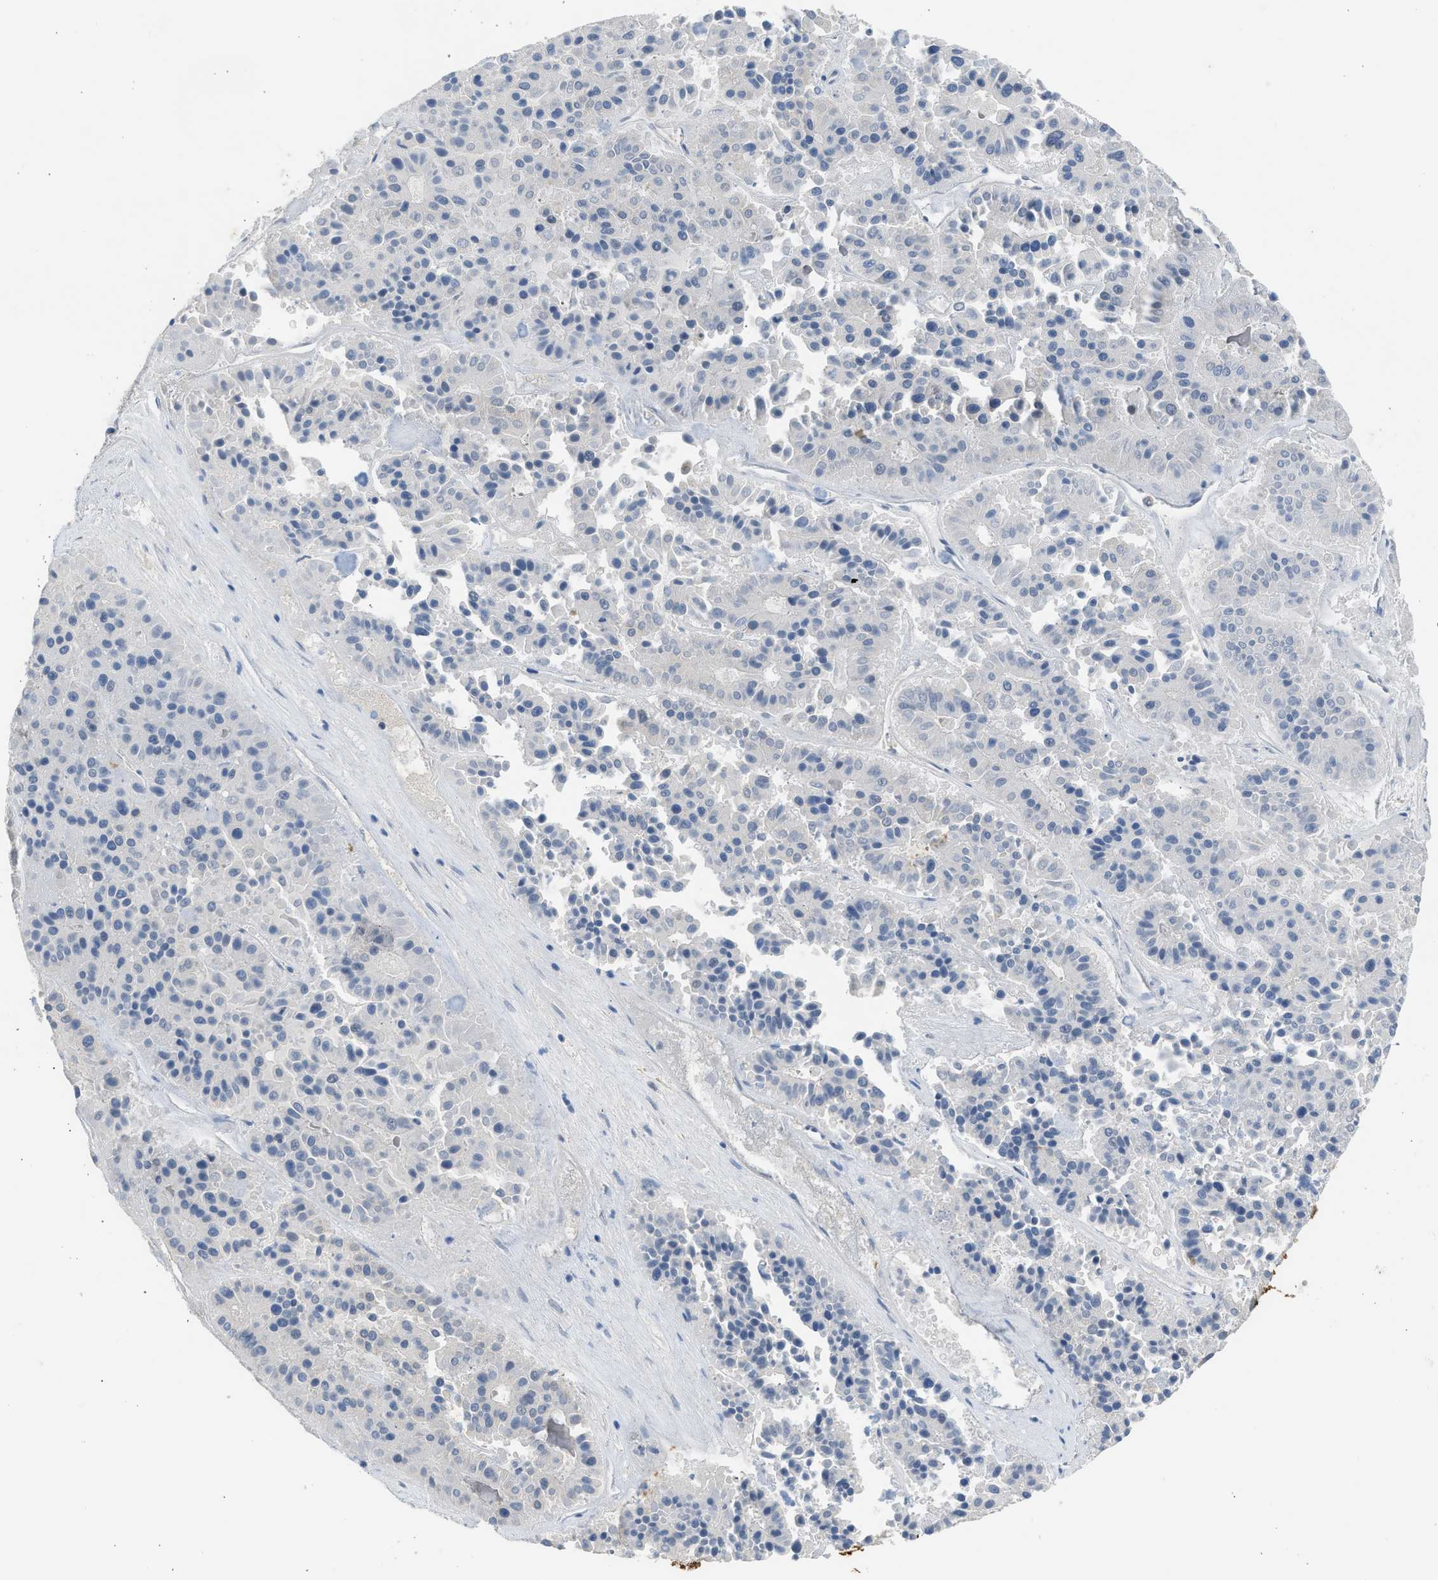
{"staining": {"intensity": "negative", "quantity": "none", "location": "none"}, "tissue": "pancreatic cancer", "cell_type": "Tumor cells", "image_type": "cancer", "snomed": [{"axis": "morphology", "description": "Adenocarcinoma, NOS"}, {"axis": "topography", "description": "Pancreas"}], "caption": "High power microscopy photomicrograph of an immunohistochemistry image of pancreatic cancer, revealing no significant staining in tumor cells.", "gene": "CYP1A1", "patient": {"sex": "male", "age": 50}}